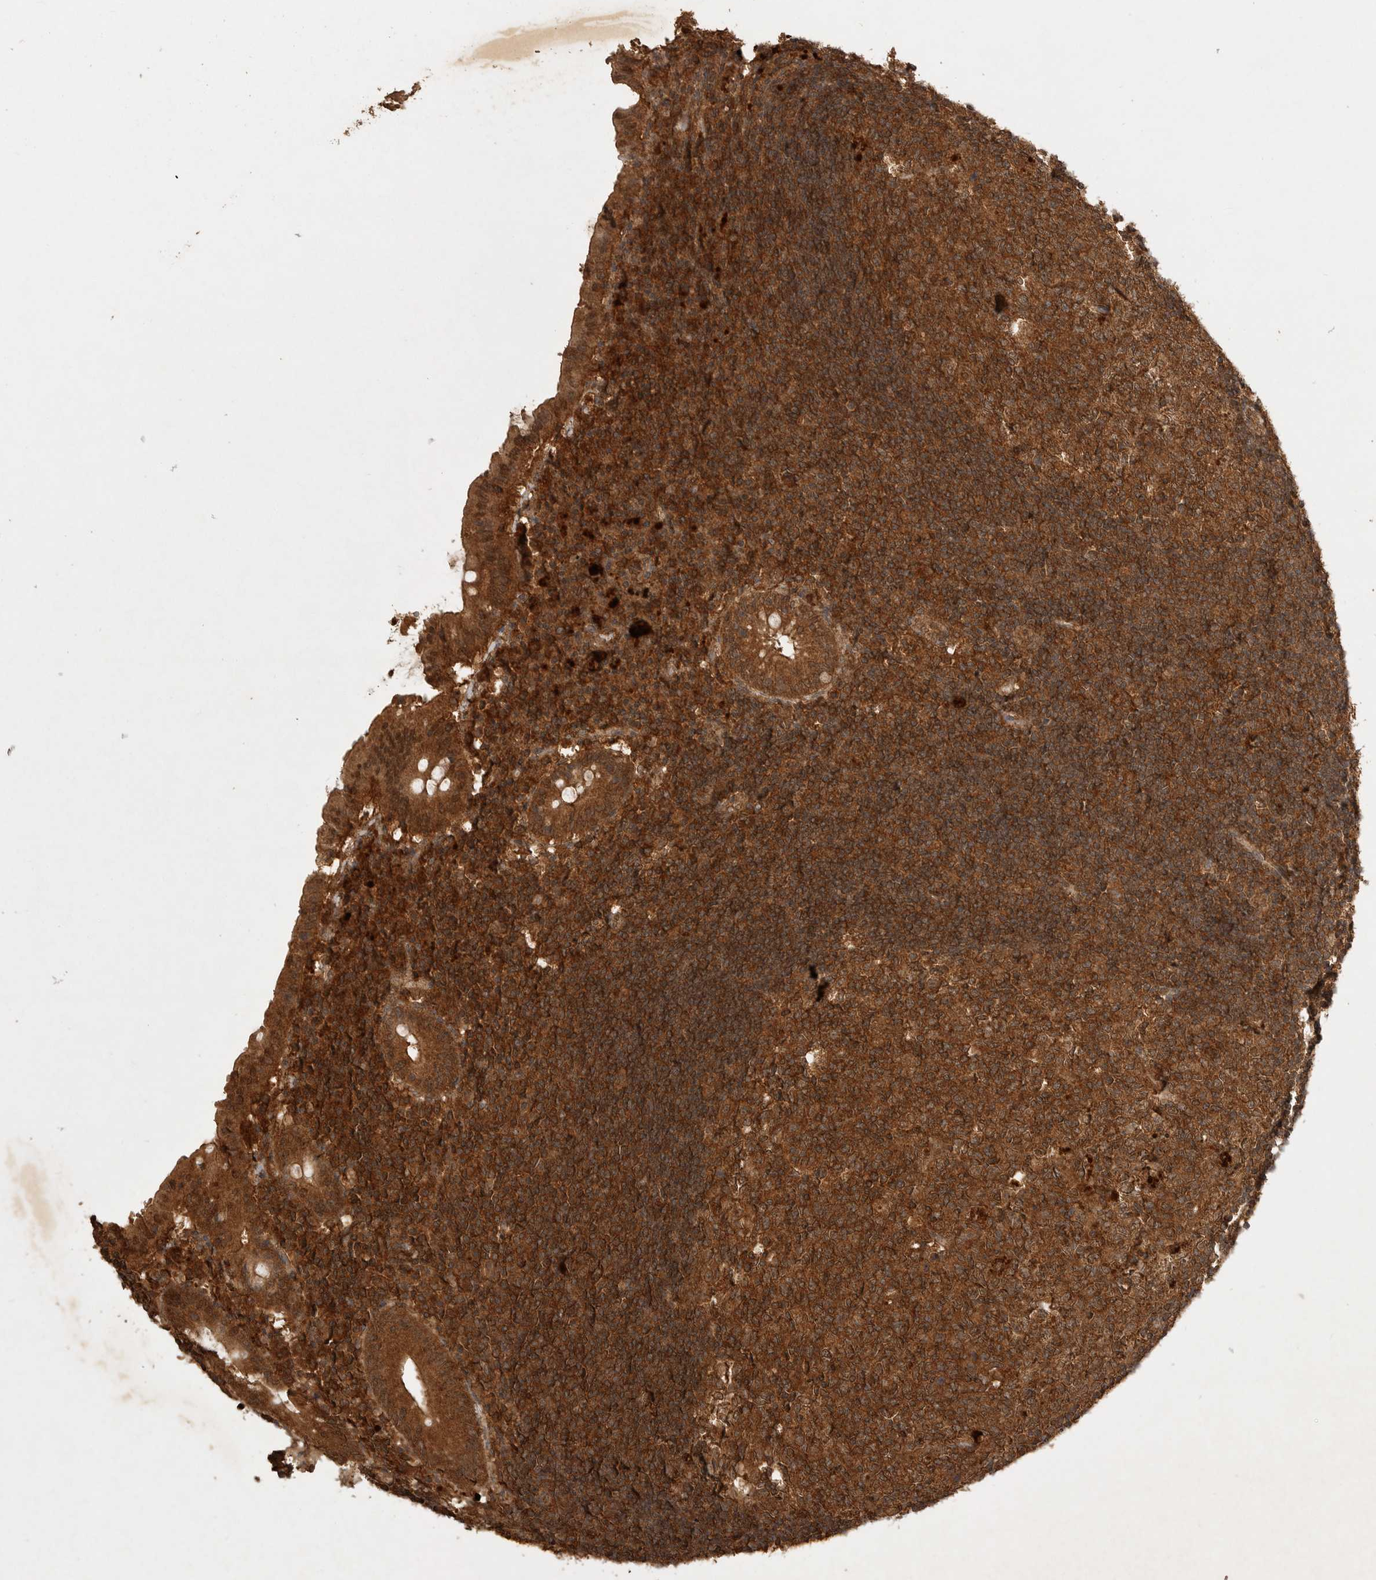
{"staining": {"intensity": "strong", "quantity": "25%-75%", "location": "cytoplasmic/membranous,nuclear"}, "tissue": "appendix", "cell_type": "Glandular cells", "image_type": "normal", "snomed": [{"axis": "morphology", "description": "Normal tissue, NOS"}, {"axis": "topography", "description": "Appendix"}], "caption": "Immunohistochemistry of unremarkable appendix exhibits high levels of strong cytoplasmic/membranous,nuclear expression in about 25%-75% of glandular cells. The protein of interest is shown in brown color, while the nuclei are stained blue.", "gene": "ICOSLG", "patient": {"sex": "female", "age": 54}}